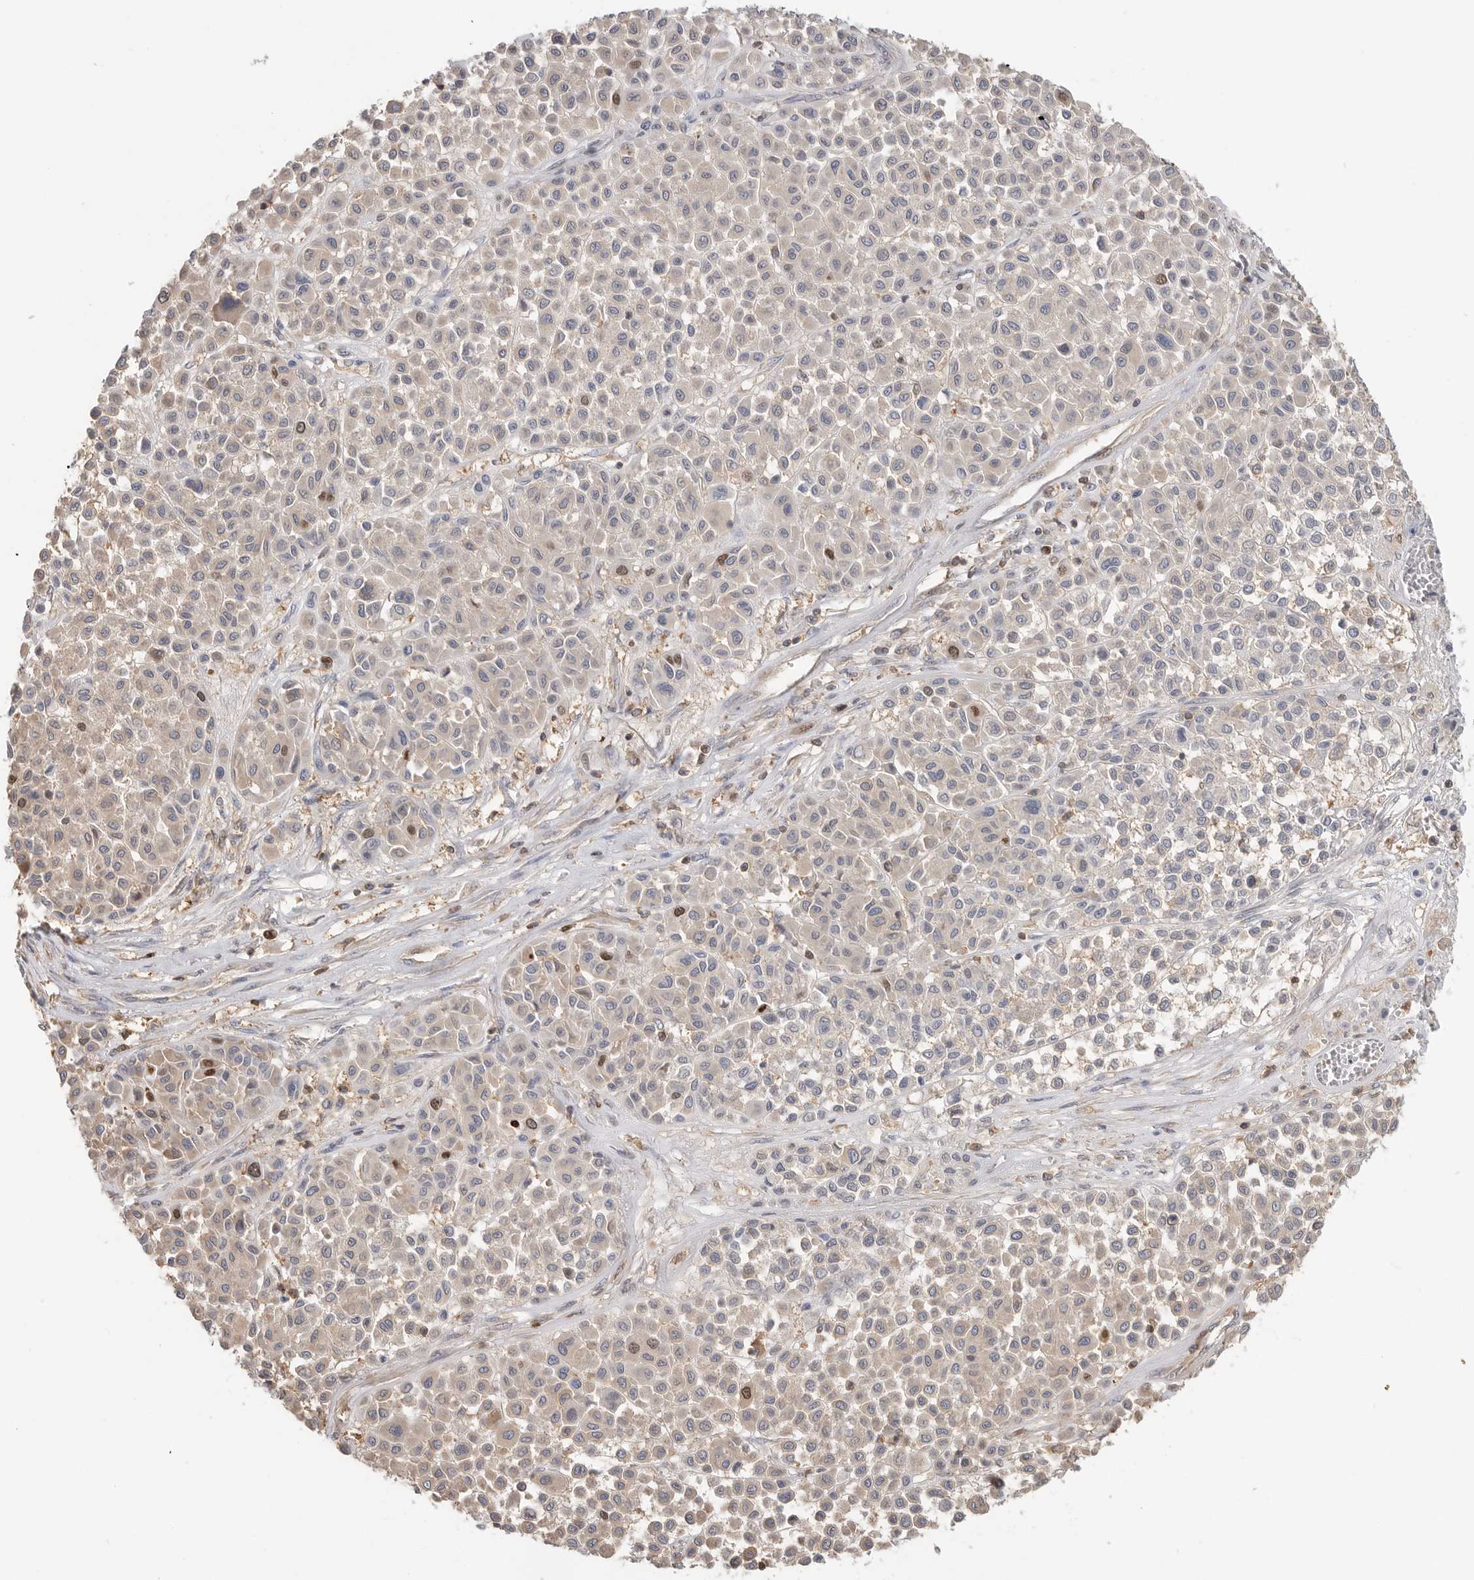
{"staining": {"intensity": "moderate", "quantity": "<25%", "location": "cytoplasmic/membranous,nuclear"}, "tissue": "melanoma", "cell_type": "Tumor cells", "image_type": "cancer", "snomed": [{"axis": "morphology", "description": "Malignant melanoma, Metastatic site"}, {"axis": "topography", "description": "Soft tissue"}], "caption": "This photomicrograph reveals malignant melanoma (metastatic site) stained with immunohistochemistry to label a protein in brown. The cytoplasmic/membranous and nuclear of tumor cells show moderate positivity for the protein. Nuclei are counter-stained blue.", "gene": "TOP2A", "patient": {"sex": "male", "age": 41}}